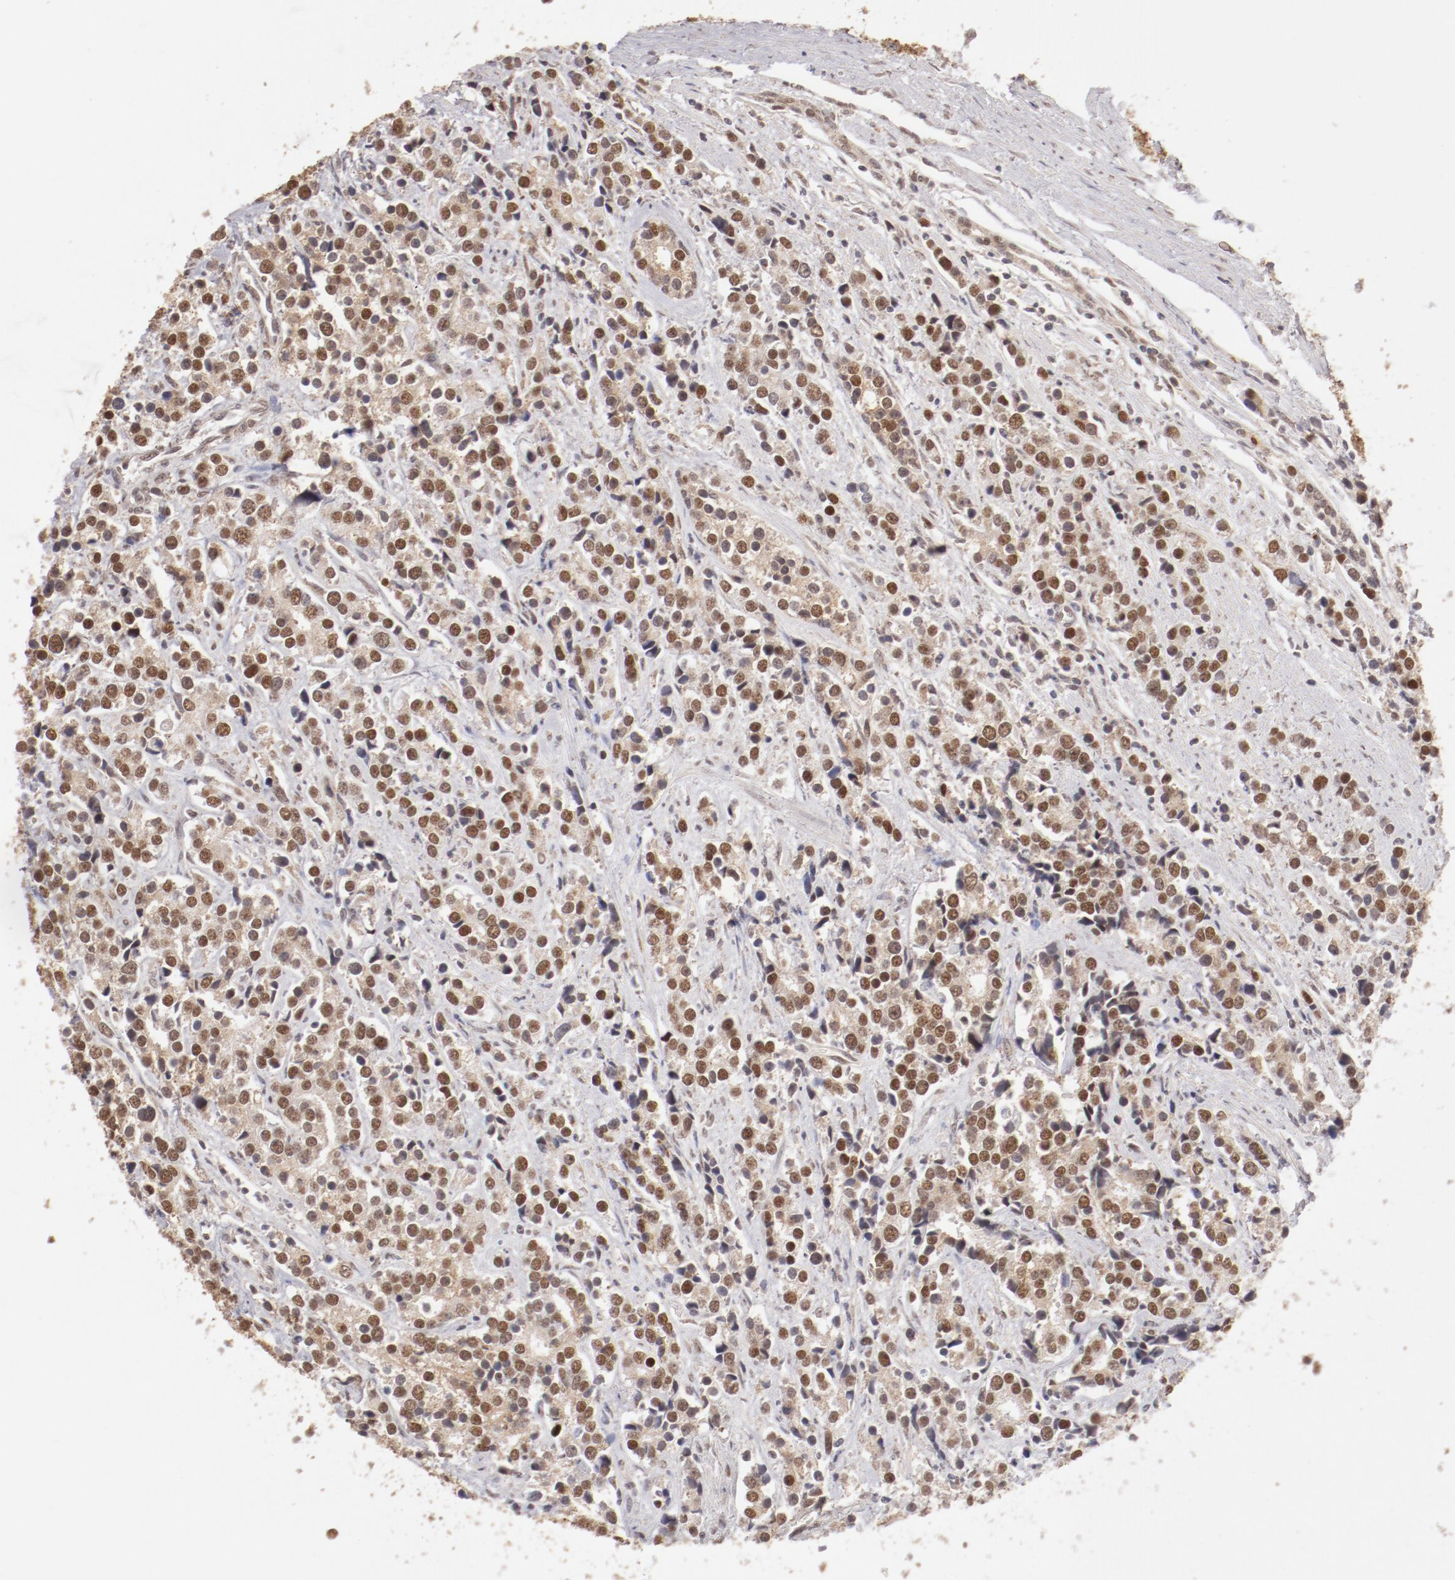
{"staining": {"intensity": "moderate", "quantity": ">75%", "location": "cytoplasmic/membranous,nuclear"}, "tissue": "prostate cancer", "cell_type": "Tumor cells", "image_type": "cancer", "snomed": [{"axis": "morphology", "description": "Adenocarcinoma, High grade"}, {"axis": "topography", "description": "Prostate"}], "caption": "A high-resolution photomicrograph shows IHC staining of adenocarcinoma (high-grade) (prostate), which displays moderate cytoplasmic/membranous and nuclear expression in approximately >75% of tumor cells. (Stains: DAB in brown, nuclei in blue, Microscopy: brightfield microscopy at high magnification).", "gene": "NFE2", "patient": {"sex": "male", "age": 71}}